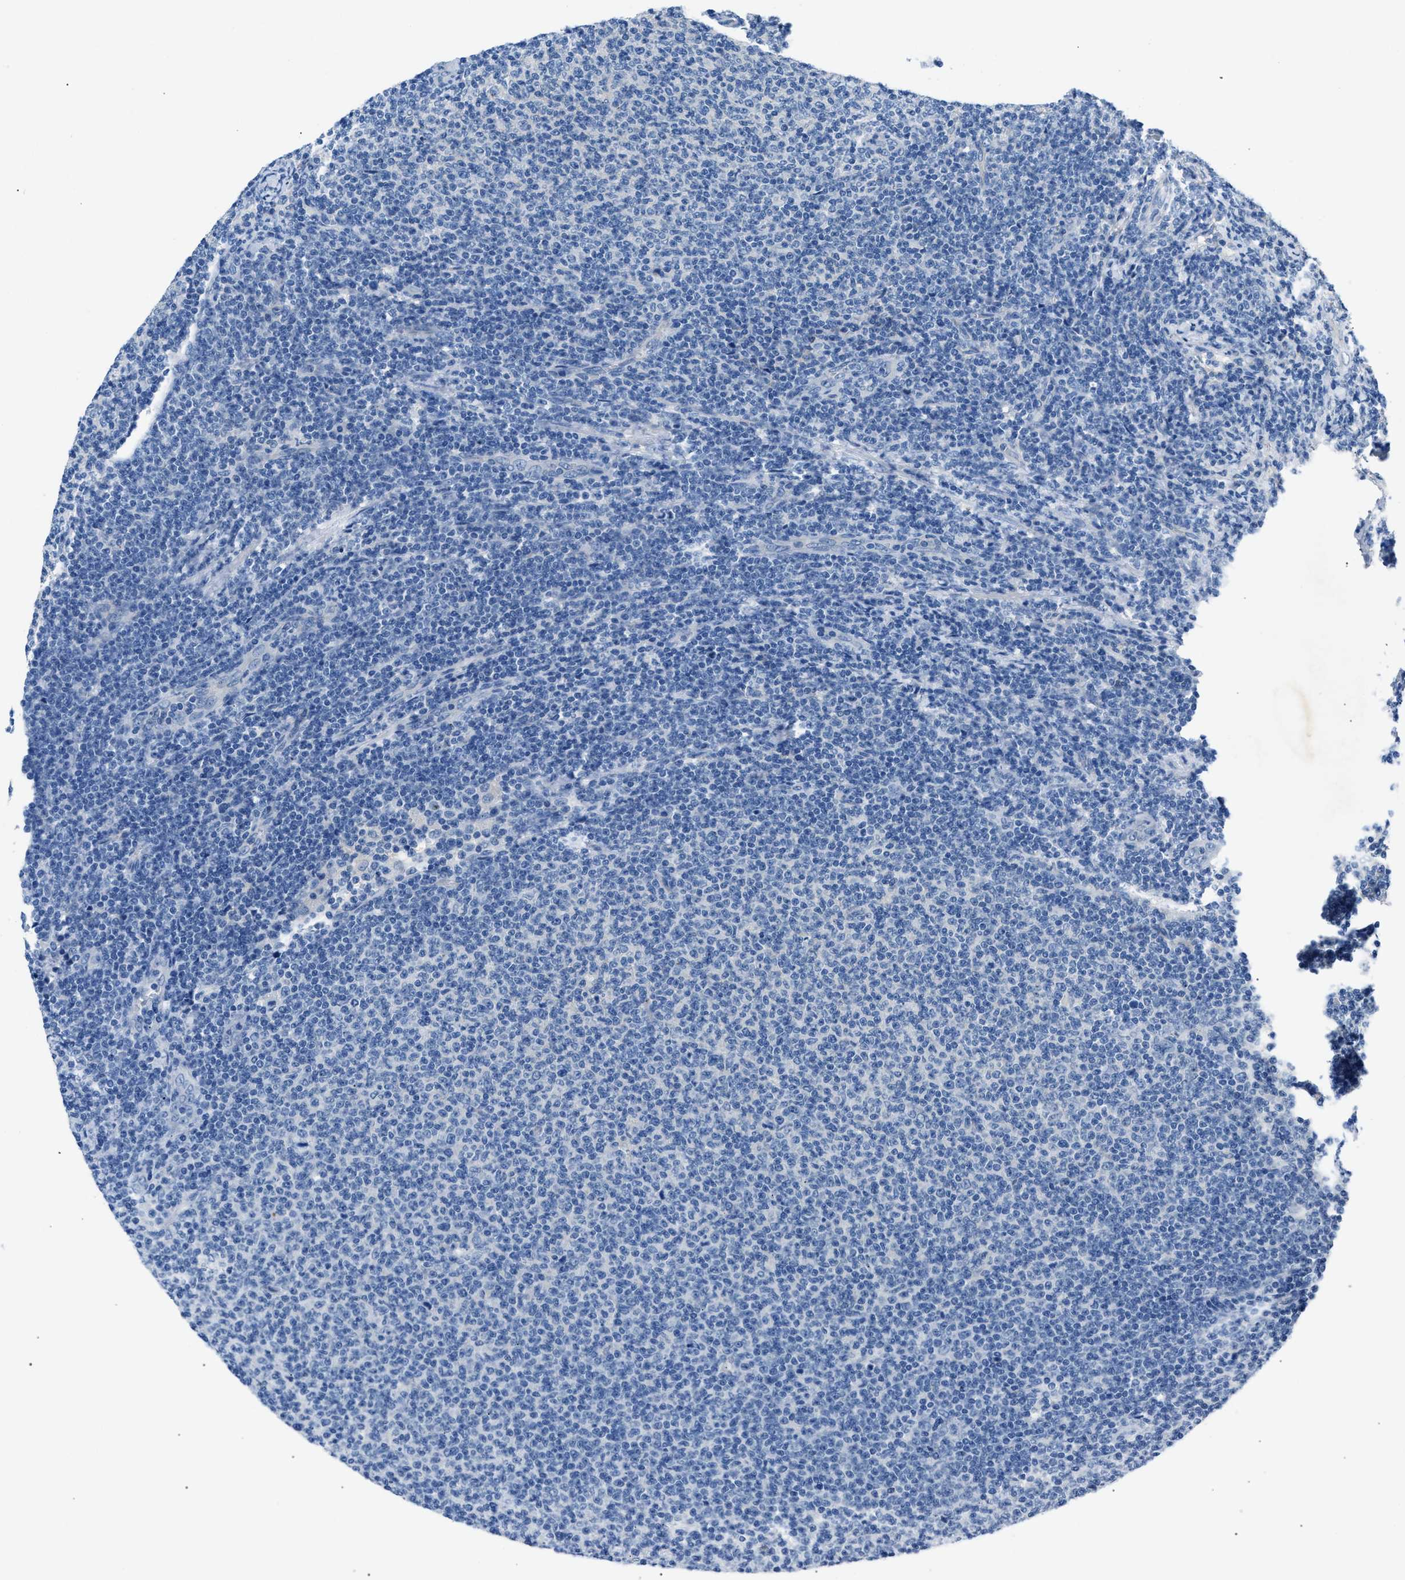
{"staining": {"intensity": "negative", "quantity": "none", "location": "none"}, "tissue": "lymphoma", "cell_type": "Tumor cells", "image_type": "cancer", "snomed": [{"axis": "morphology", "description": "Malignant lymphoma, non-Hodgkin's type, Low grade"}, {"axis": "topography", "description": "Lymph node"}], "caption": "An image of human malignant lymphoma, non-Hodgkin's type (low-grade) is negative for staining in tumor cells.", "gene": "DNAAF5", "patient": {"sex": "male", "age": 66}}